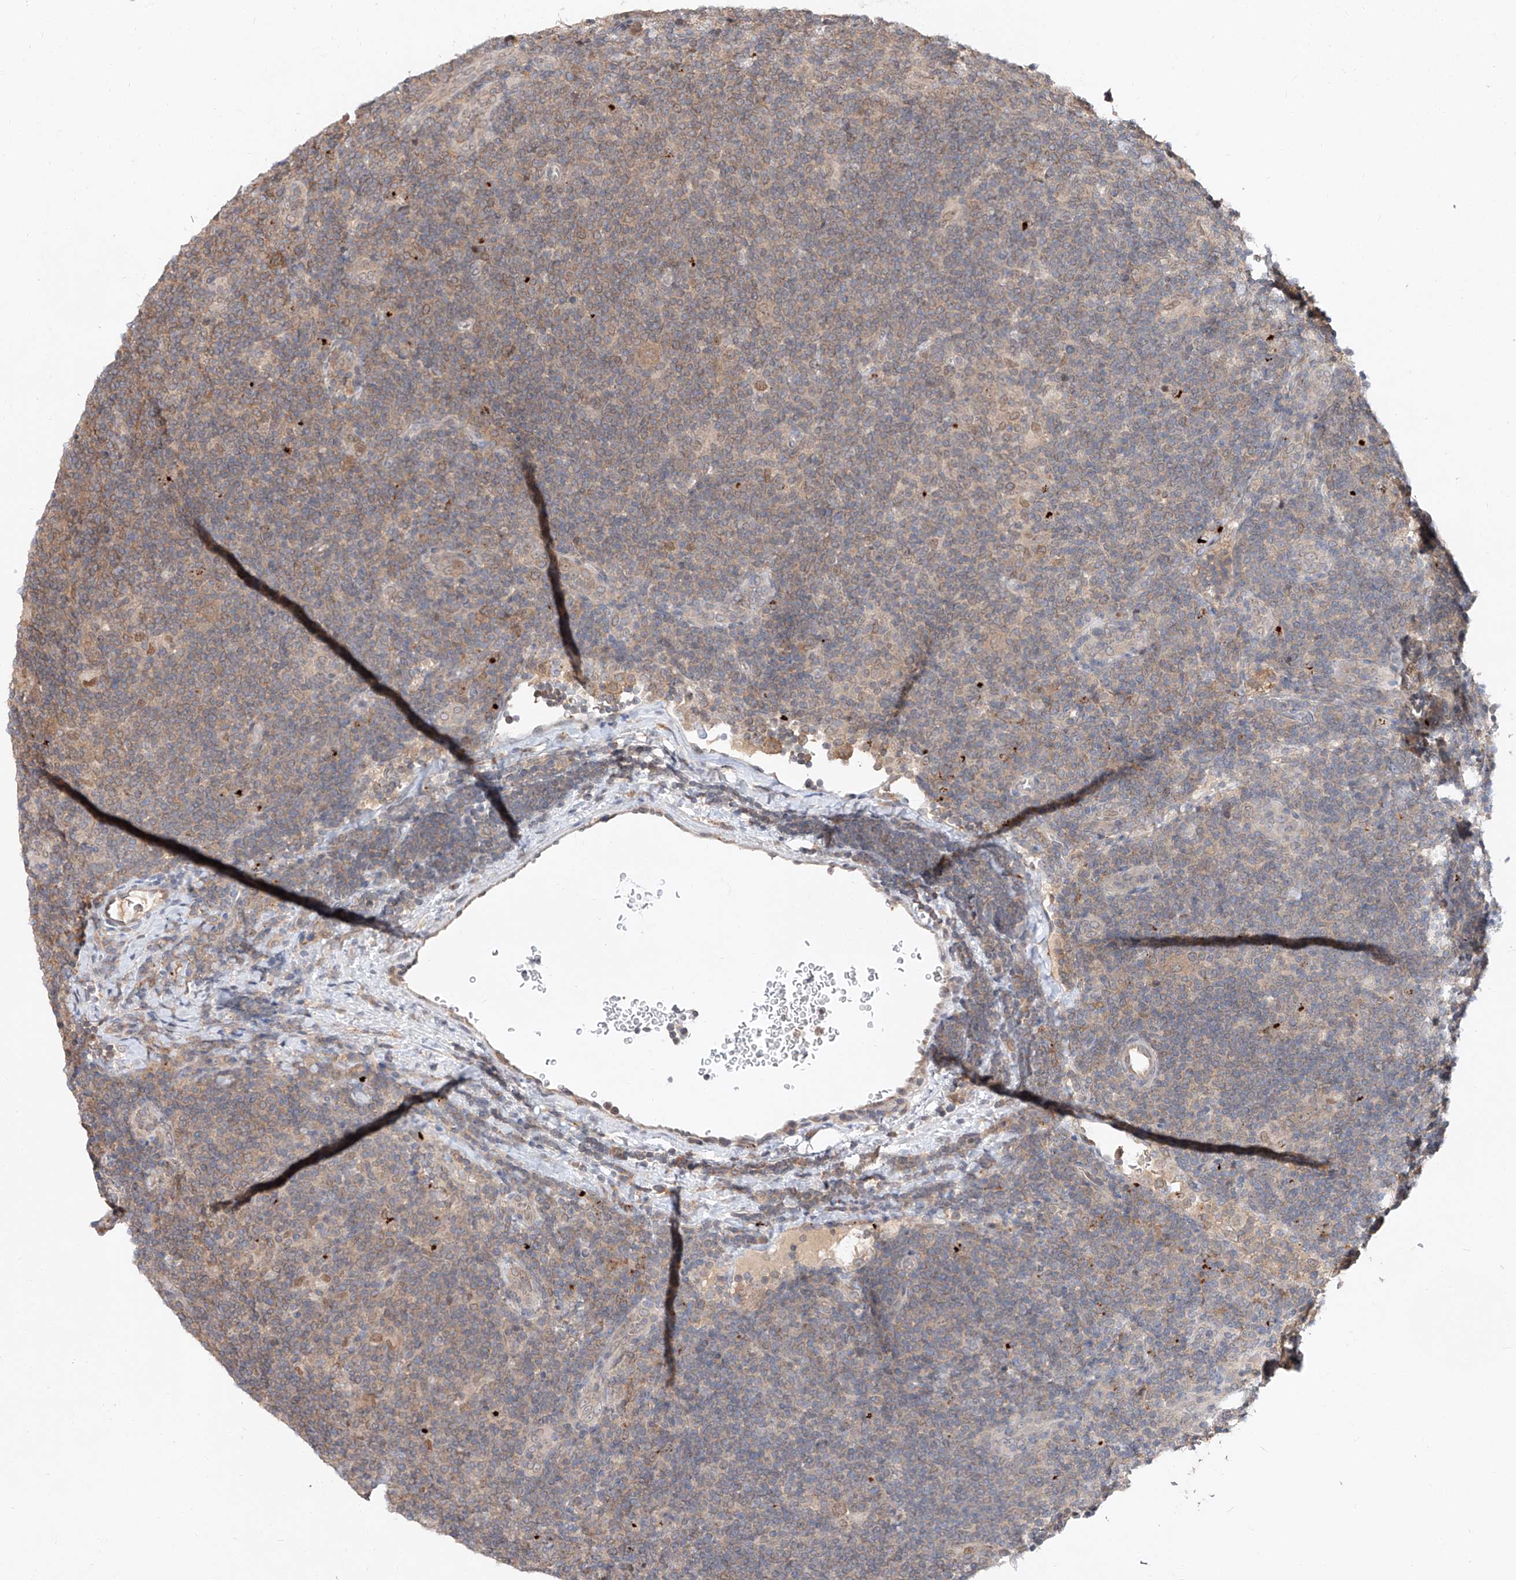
{"staining": {"intensity": "weak", "quantity": ">75%", "location": "cytoplasmic/membranous,nuclear"}, "tissue": "lymphoma", "cell_type": "Tumor cells", "image_type": "cancer", "snomed": [{"axis": "morphology", "description": "Hodgkin's disease, NOS"}, {"axis": "topography", "description": "Lymph node"}], "caption": "A brown stain shows weak cytoplasmic/membranous and nuclear positivity of a protein in human Hodgkin's disease tumor cells. (Brightfield microscopy of DAB IHC at high magnification).", "gene": "DIRAS3", "patient": {"sex": "female", "age": 57}}